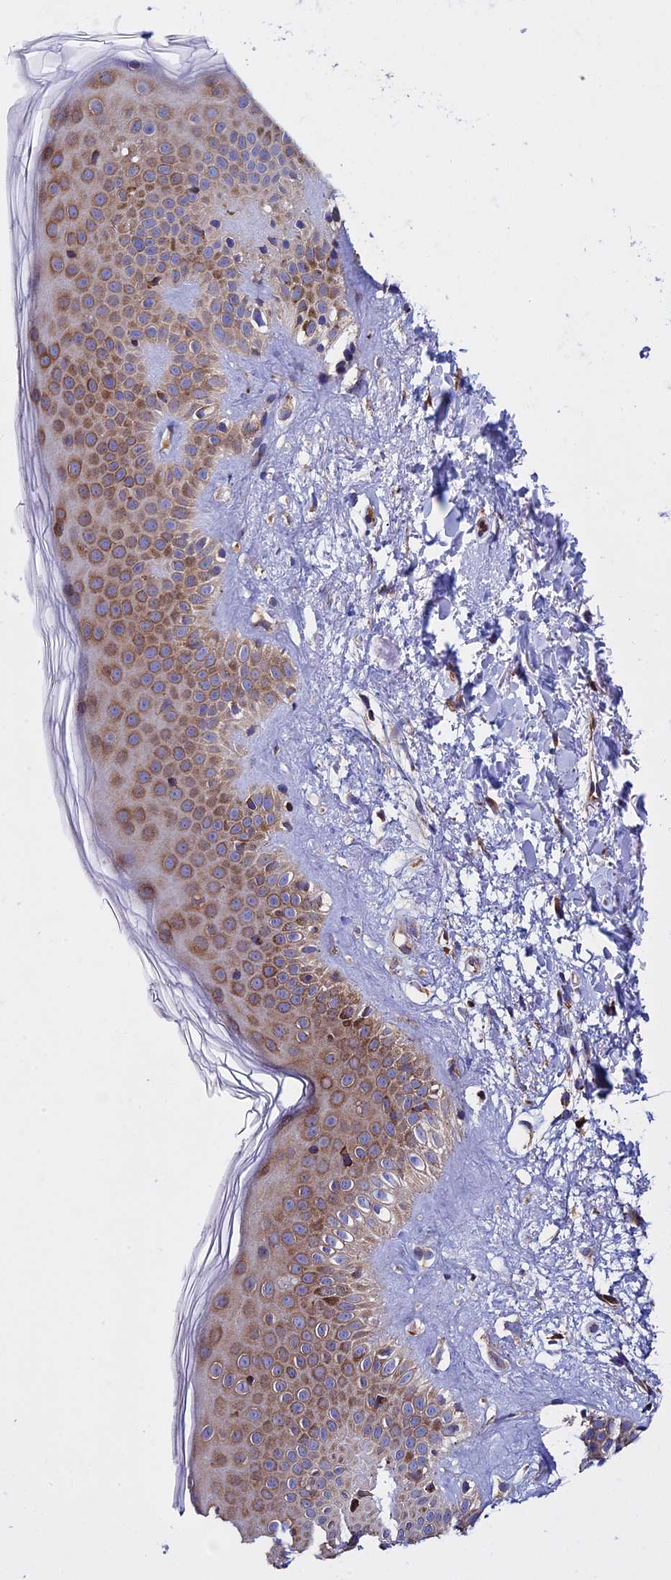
{"staining": {"intensity": "moderate", "quantity": ">75%", "location": "cytoplasmic/membranous"}, "tissue": "skin", "cell_type": "Fibroblasts", "image_type": "normal", "snomed": [{"axis": "morphology", "description": "Normal tissue, NOS"}, {"axis": "topography", "description": "Skin"}], "caption": "Moderate cytoplasmic/membranous positivity for a protein is appreciated in approximately >75% of fibroblasts of unremarkable skin using IHC.", "gene": "SLC9A5", "patient": {"sex": "female", "age": 58}}